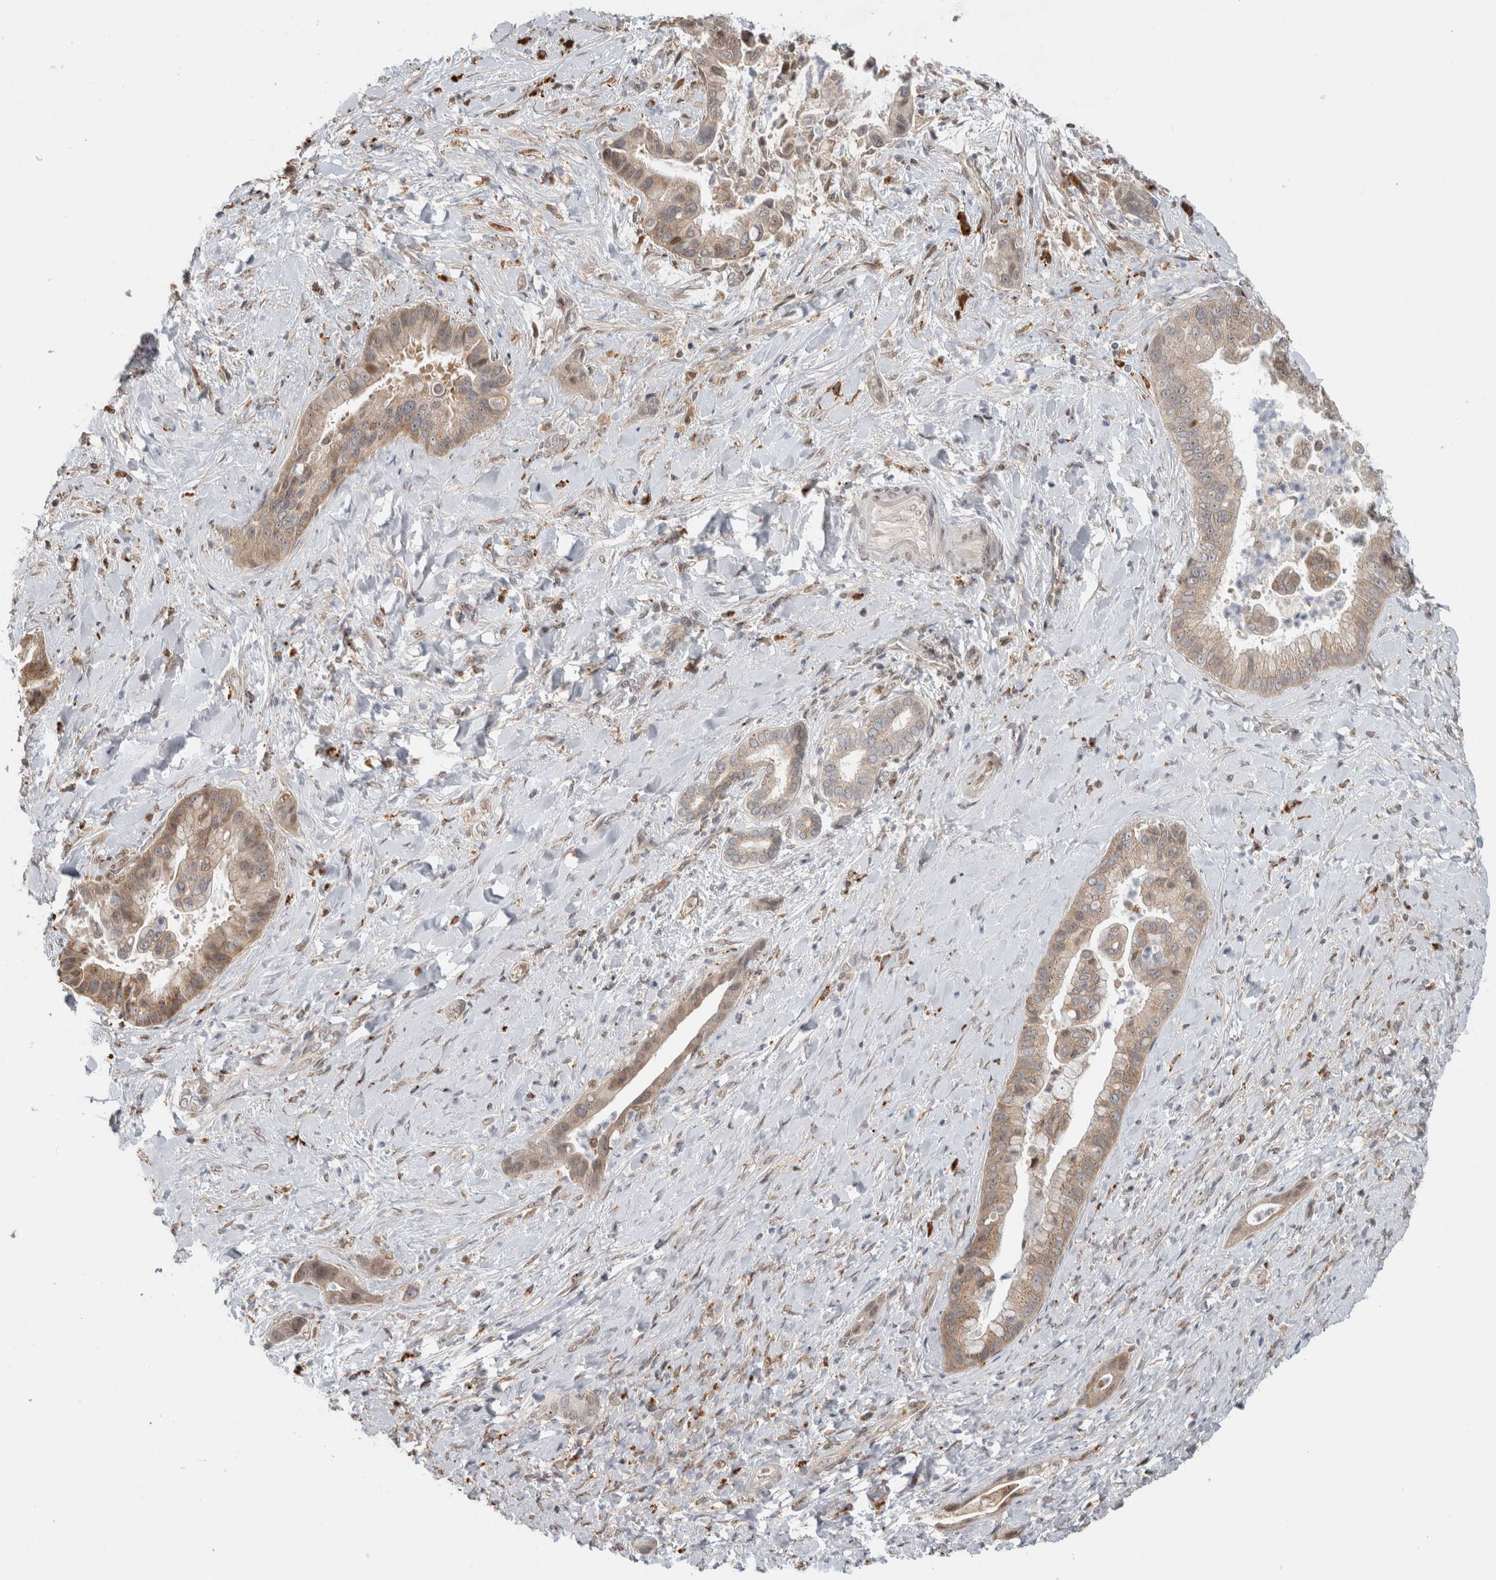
{"staining": {"intensity": "weak", "quantity": ">75%", "location": "cytoplasmic/membranous"}, "tissue": "liver cancer", "cell_type": "Tumor cells", "image_type": "cancer", "snomed": [{"axis": "morphology", "description": "Cholangiocarcinoma"}, {"axis": "topography", "description": "Liver"}], "caption": "The immunohistochemical stain highlights weak cytoplasmic/membranous expression in tumor cells of liver cholangiocarcinoma tissue. (DAB IHC, brown staining for protein, blue staining for nuclei).", "gene": "NAB2", "patient": {"sex": "female", "age": 54}}